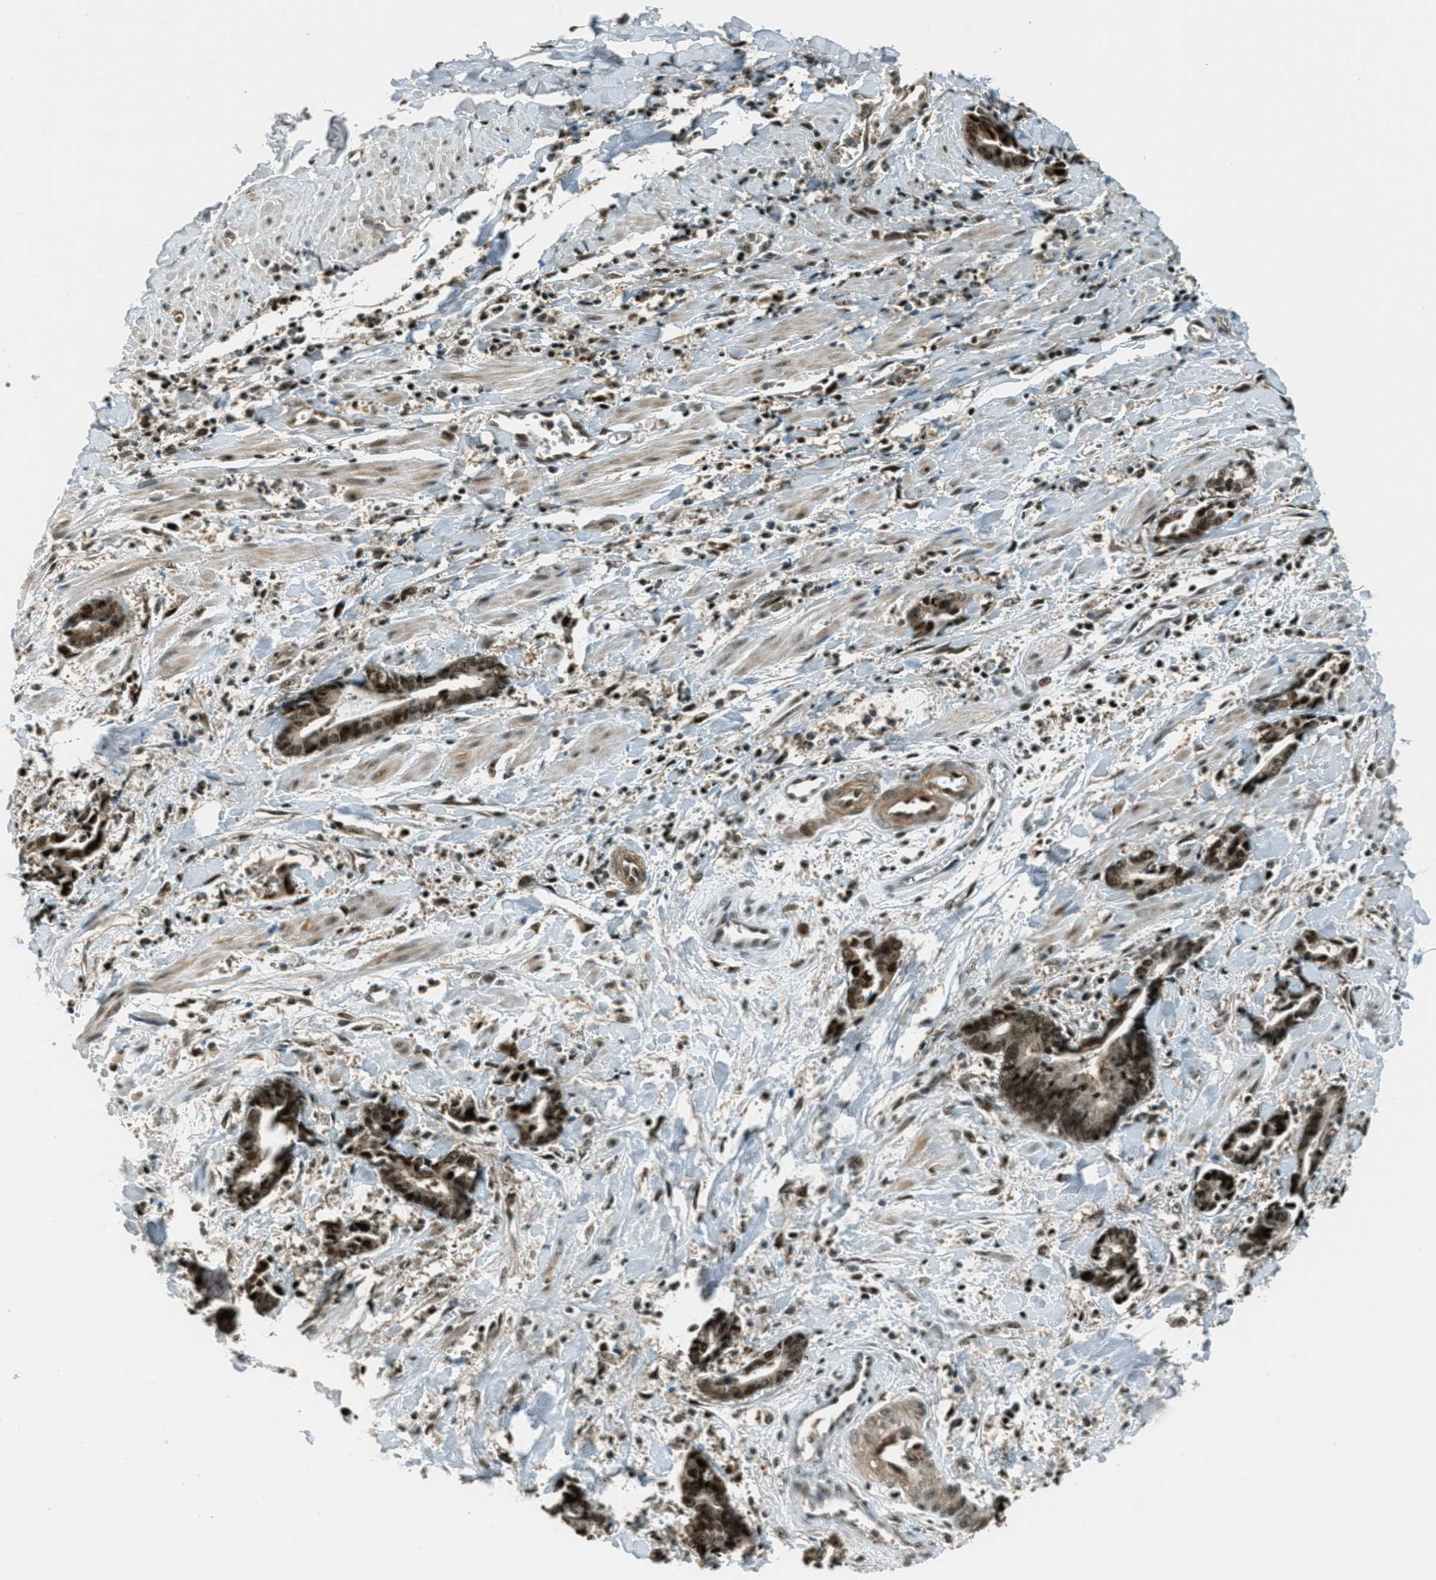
{"staining": {"intensity": "strong", "quantity": ">75%", "location": "cytoplasmic/membranous,nuclear"}, "tissue": "cervical cancer", "cell_type": "Tumor cells", "image_type": "cancer", "snomed": [{"axis": "morphology", "description": "Adenocarcinoma, NOS"}, {"axis": "topography", "description": "Cervix"}], "caption": "Immunohistochemistry histopathology image of adenocarcinoma (cervical) stained for a protein (brown), which exhibits high levels of strong cytoplasmic/membranous and nuclear positivity in about >75% of tumor cells.", "gene": "FOXM1", "patient": {"sex": "female", "age": 44}}